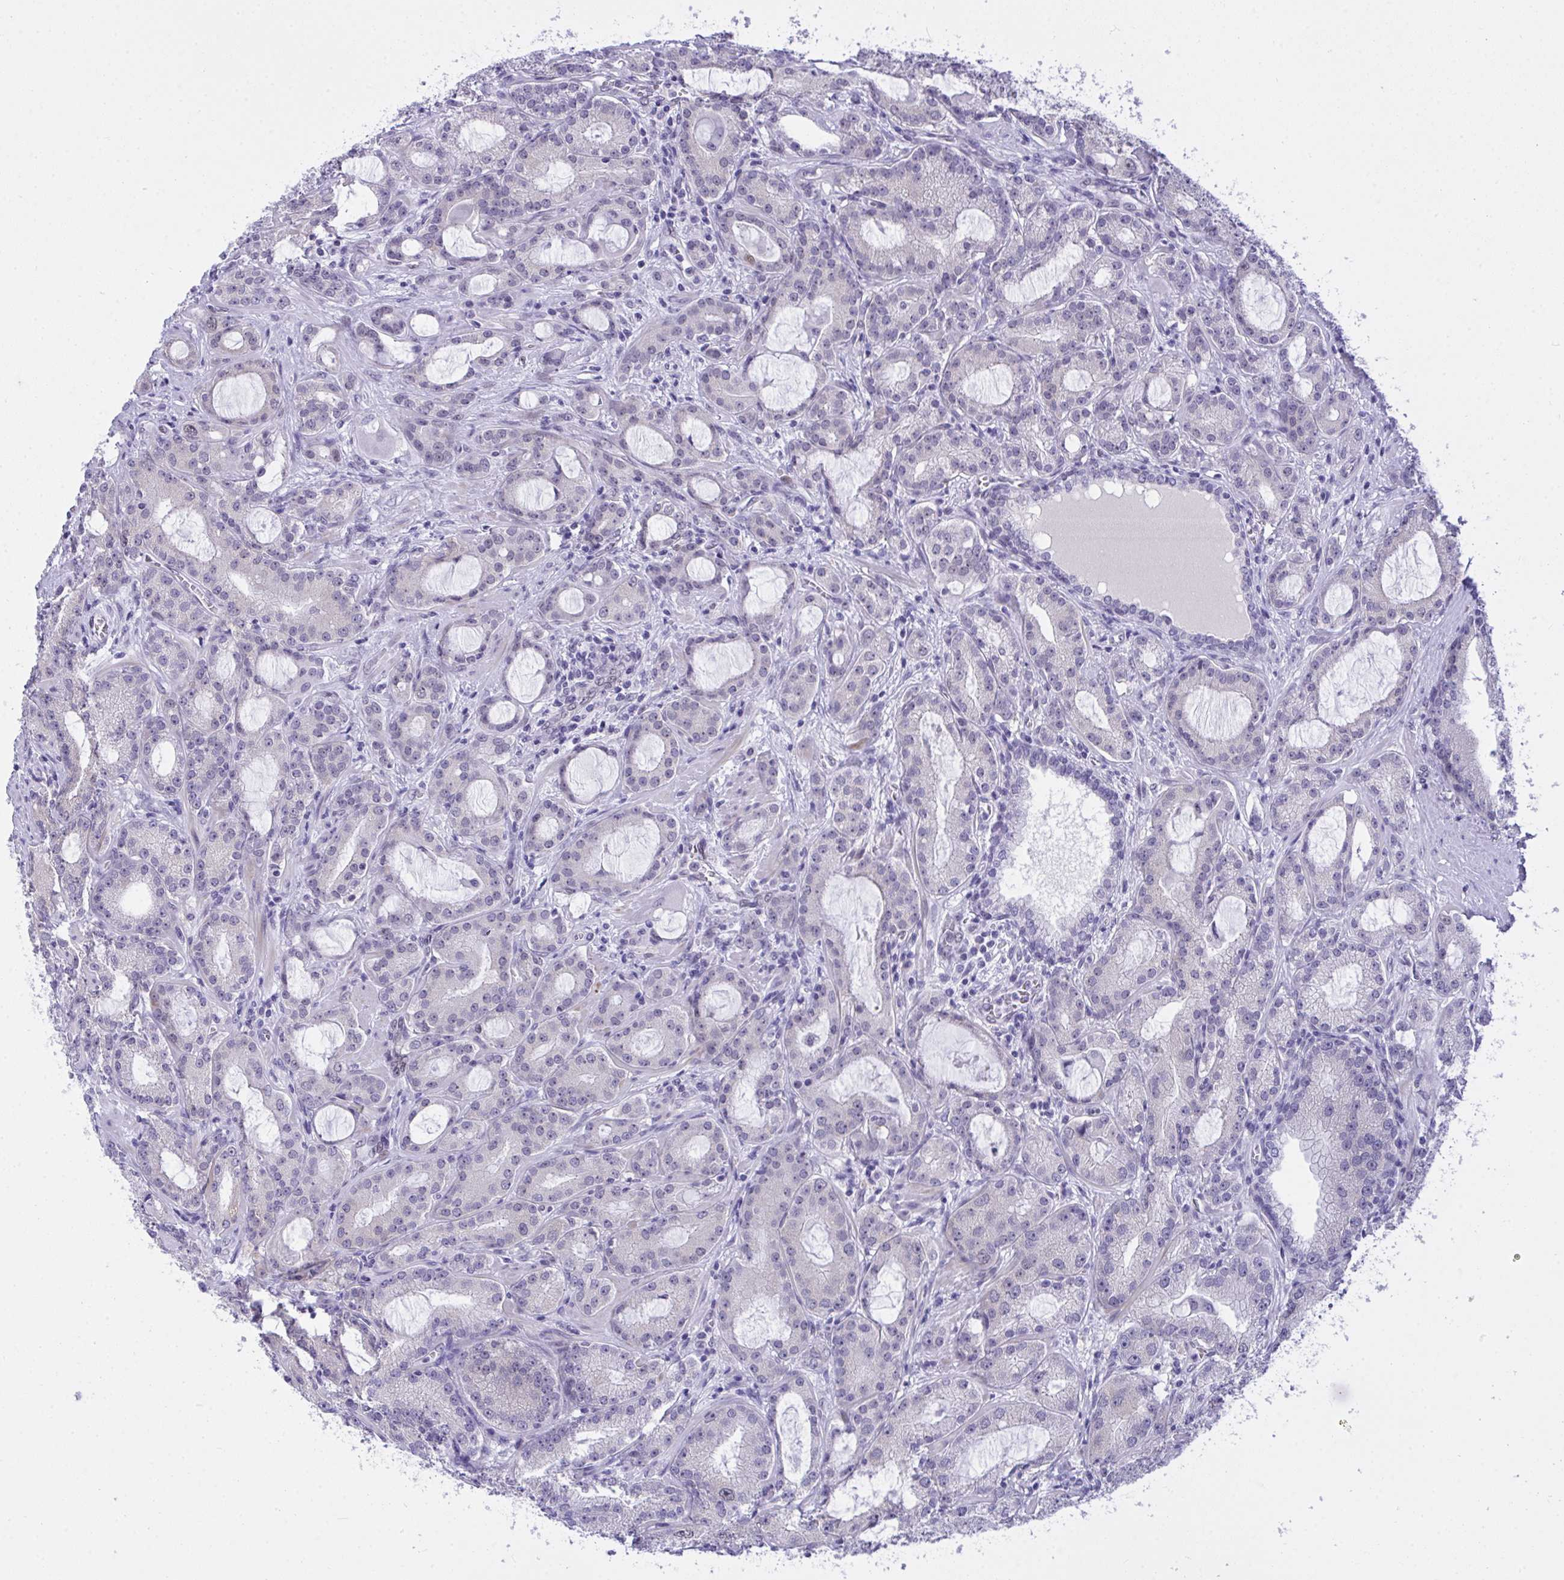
{"staining": {"intensity": "negative", "quantity": "none", "location": "none"}, "tissue": "prostate cancer", "cell_type": "Tumor cells", "image_type": "cancer", "snomed": [{"axis": "morphology", "description": "Adenocarcinoma, High grade"}, {"axis": "topography", "description": "Prostate"}], "caption": "A high-resolution histopathology image shows immunohistochemistry staining of high-grade adenocarcinoma (prostate), which reveals no significant expression in tumor cells.", "gene": "TEAD4", "patient": {"sex": "male", "age": 65}}